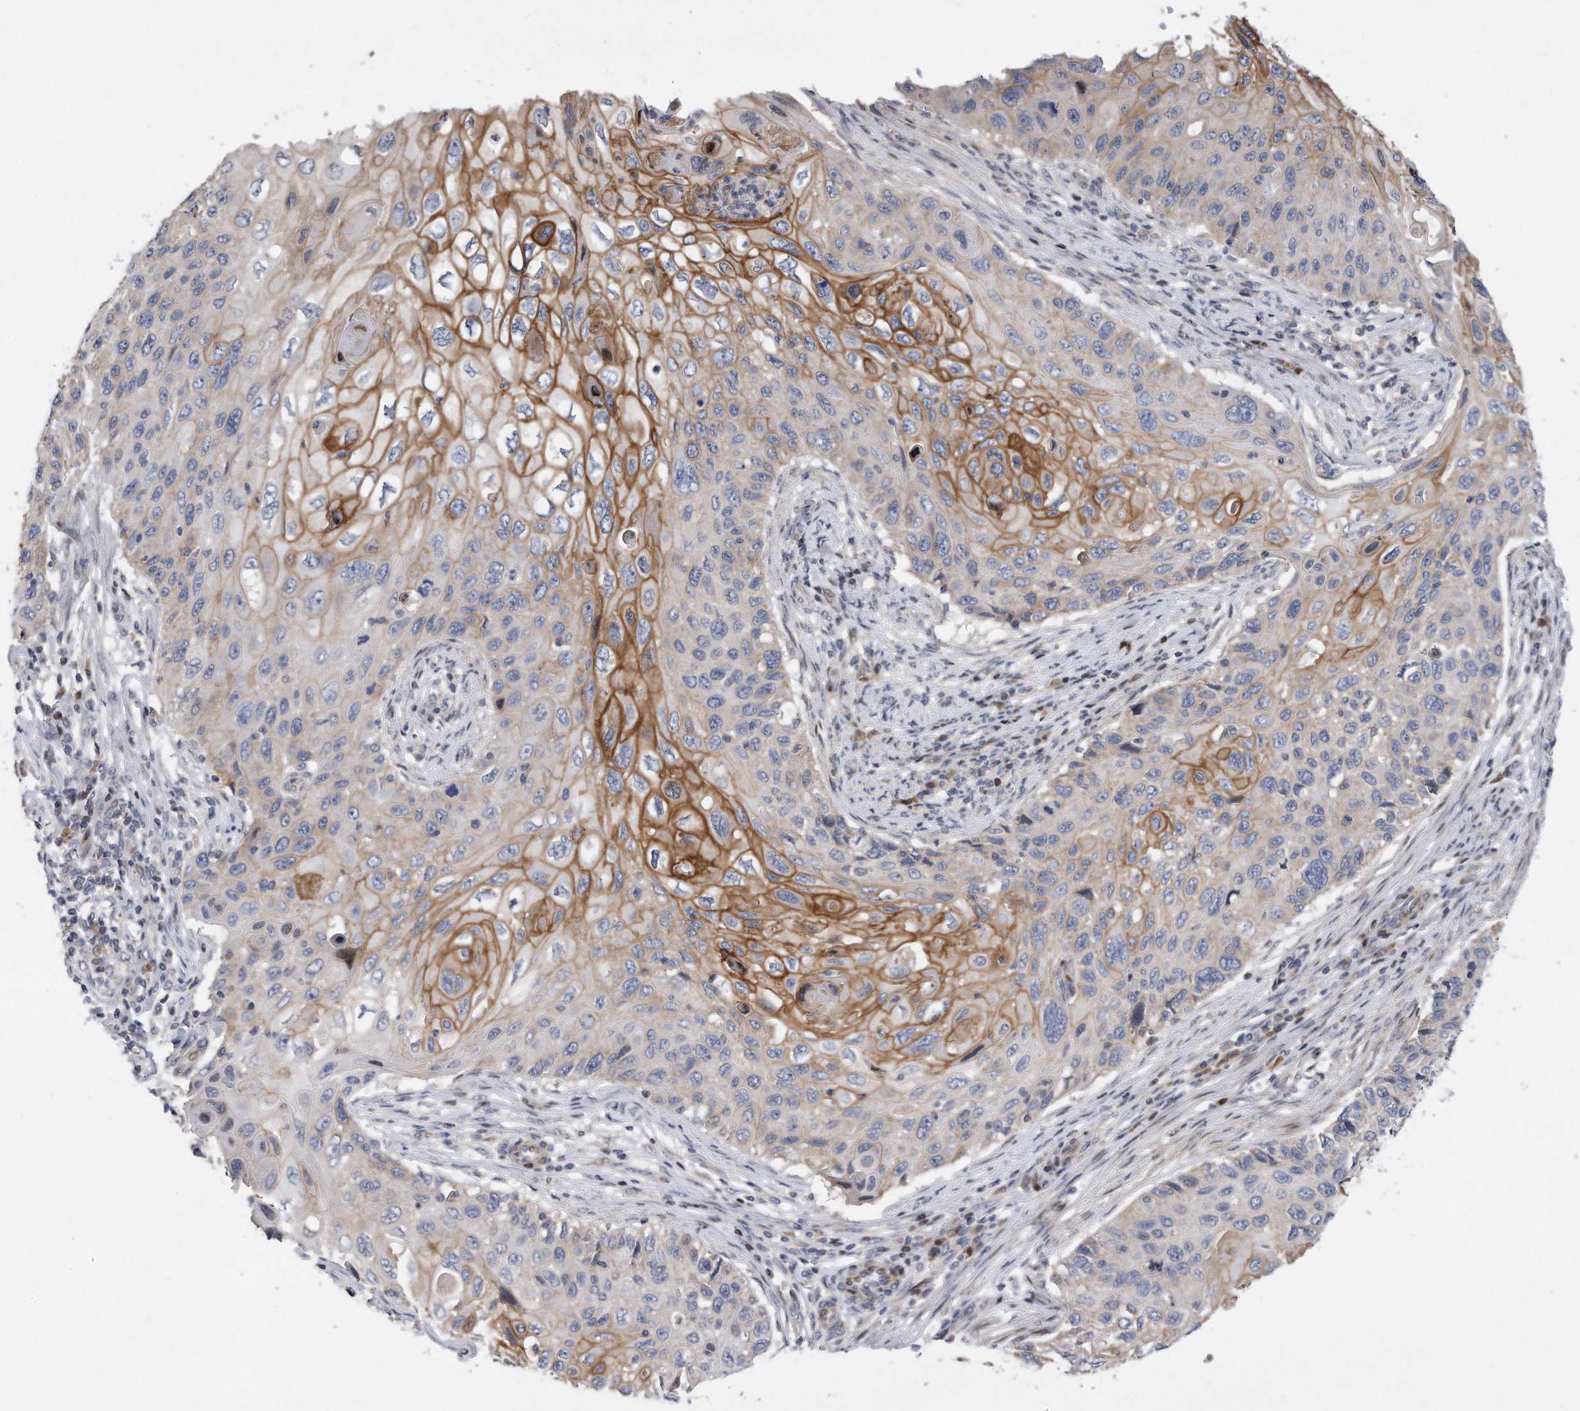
{"staining": {"intensity": "moderate", "quantity": "<25%", "location": "cytoplasmic/membranous"}, "tissue": "cervical cancer", "cell_type": "Tumor cells", "image_type": "cancer", "snomed": [{"axis": "morphology", "description": "Squamous cell carcinoma, NOS"}, {"axis": "topography", "description": "Cervix"}], "caption": "DAB (3,3'-diaminobenzidine) immunohistochemical staining of human squamous cell carcinoma (cervical) demonstrates moderate cytoplasmic/membranous protein positivity in about <25% of tumor cells. (IHC, brightfield microscopy, high magnification).", "gene": "CDH12", "patient": {"sex": "female", "age": 70}}